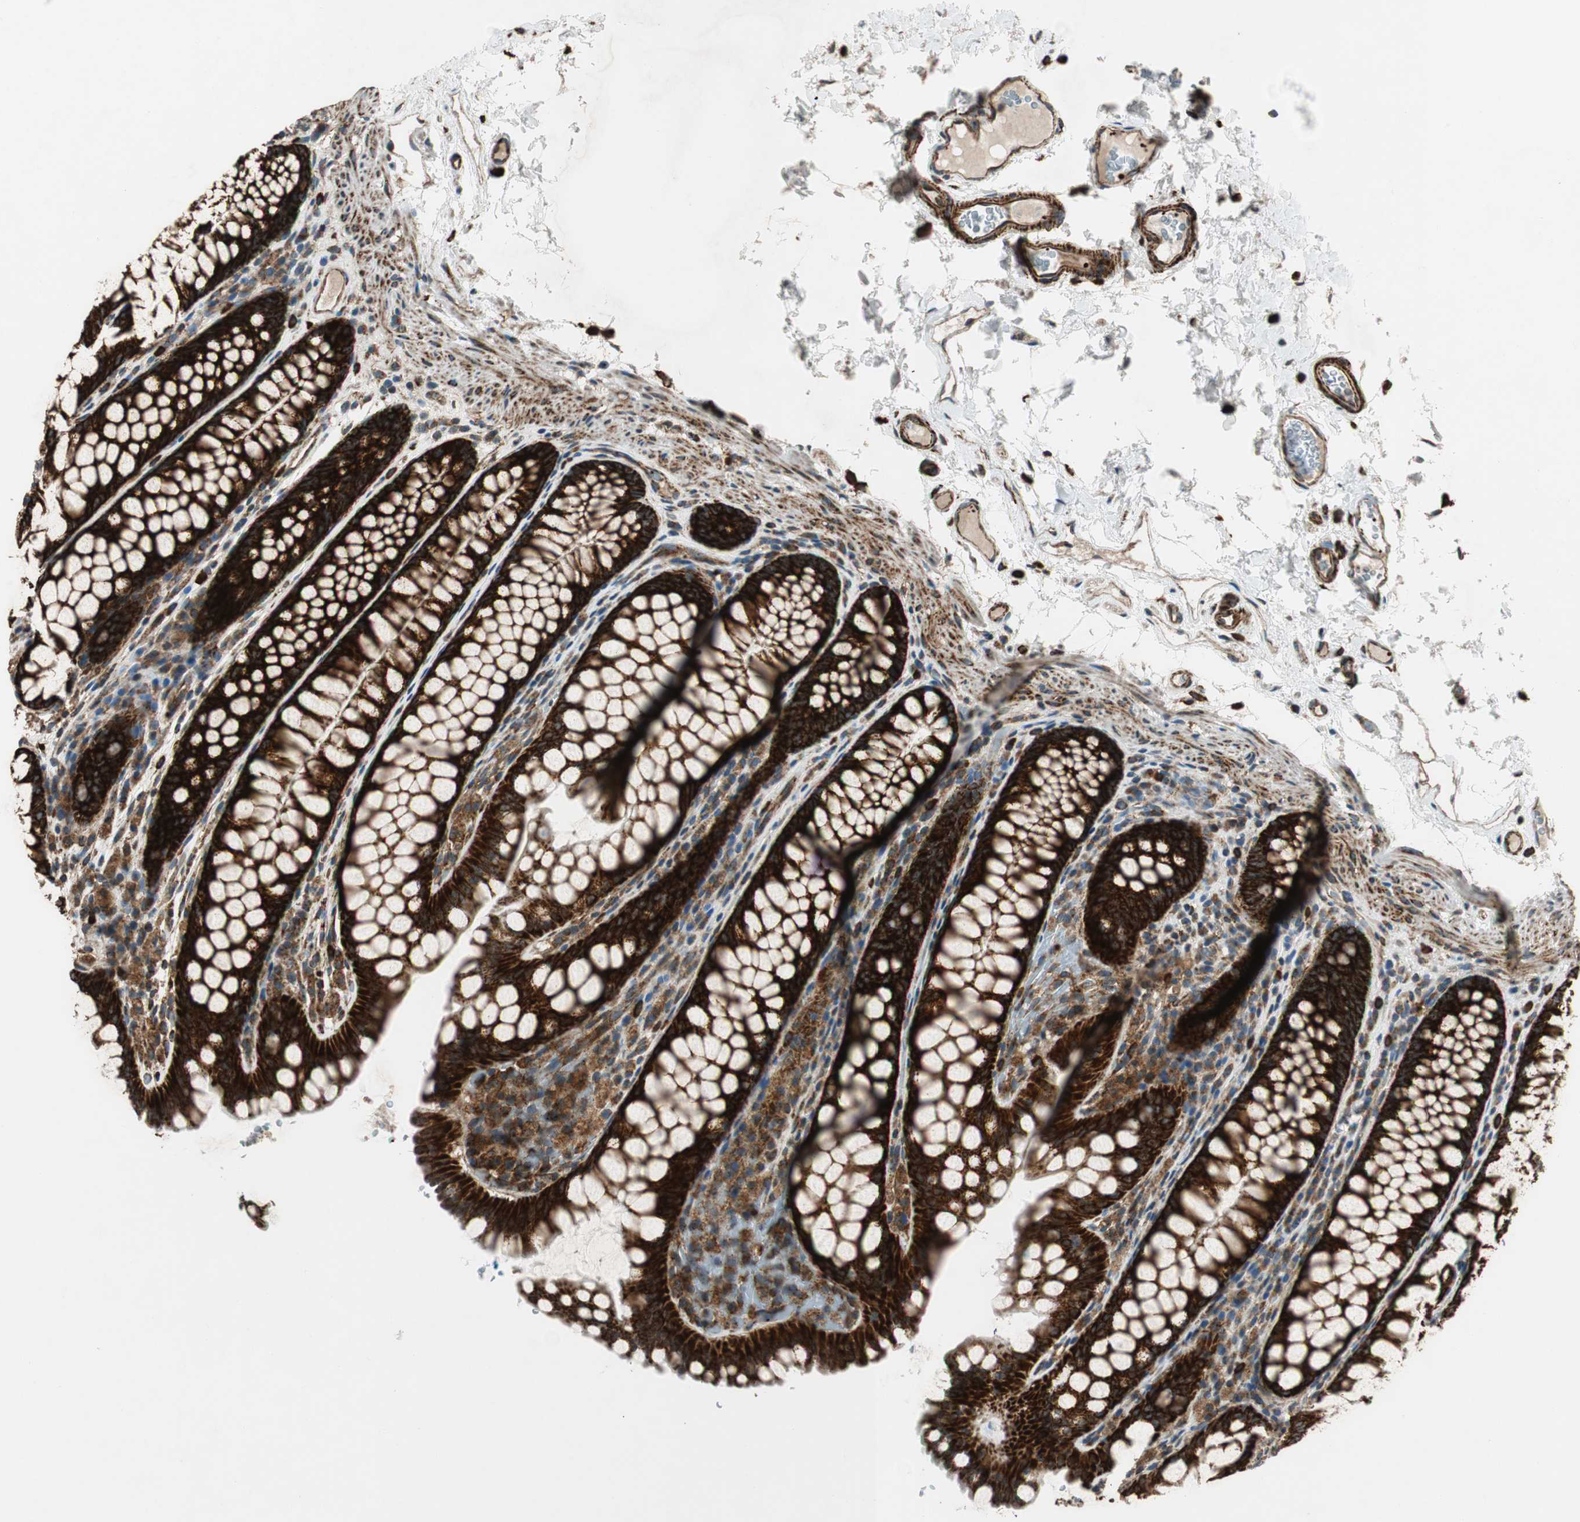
{"staining": {"intensity": "moderate", "quantity": ">75%", "location": "cytoplasmic/membranous"}, "tissue": "colon", "cell_type": "Endothelial cells", "image_type": "normal", "snomed": [{"axis": "morphology", "description": "Normal tissue, NOS"}, {"axis": "topography", "description": "Colon"}], "caption": "DAB immunohistochemical staining of unremarkable colon displays moderate cytoplasmic/membranous protein positivity in about >75% of endothelial cells. The staining was performed using DAB (3,3'-diaminobenzidine) to visualize the protein expression in brown, while the nuclei were stained in blue with hematoxylin (Magnification: 20x).", "gene": "AKAP1", "patient": {"sex": "female", "age": 55}}